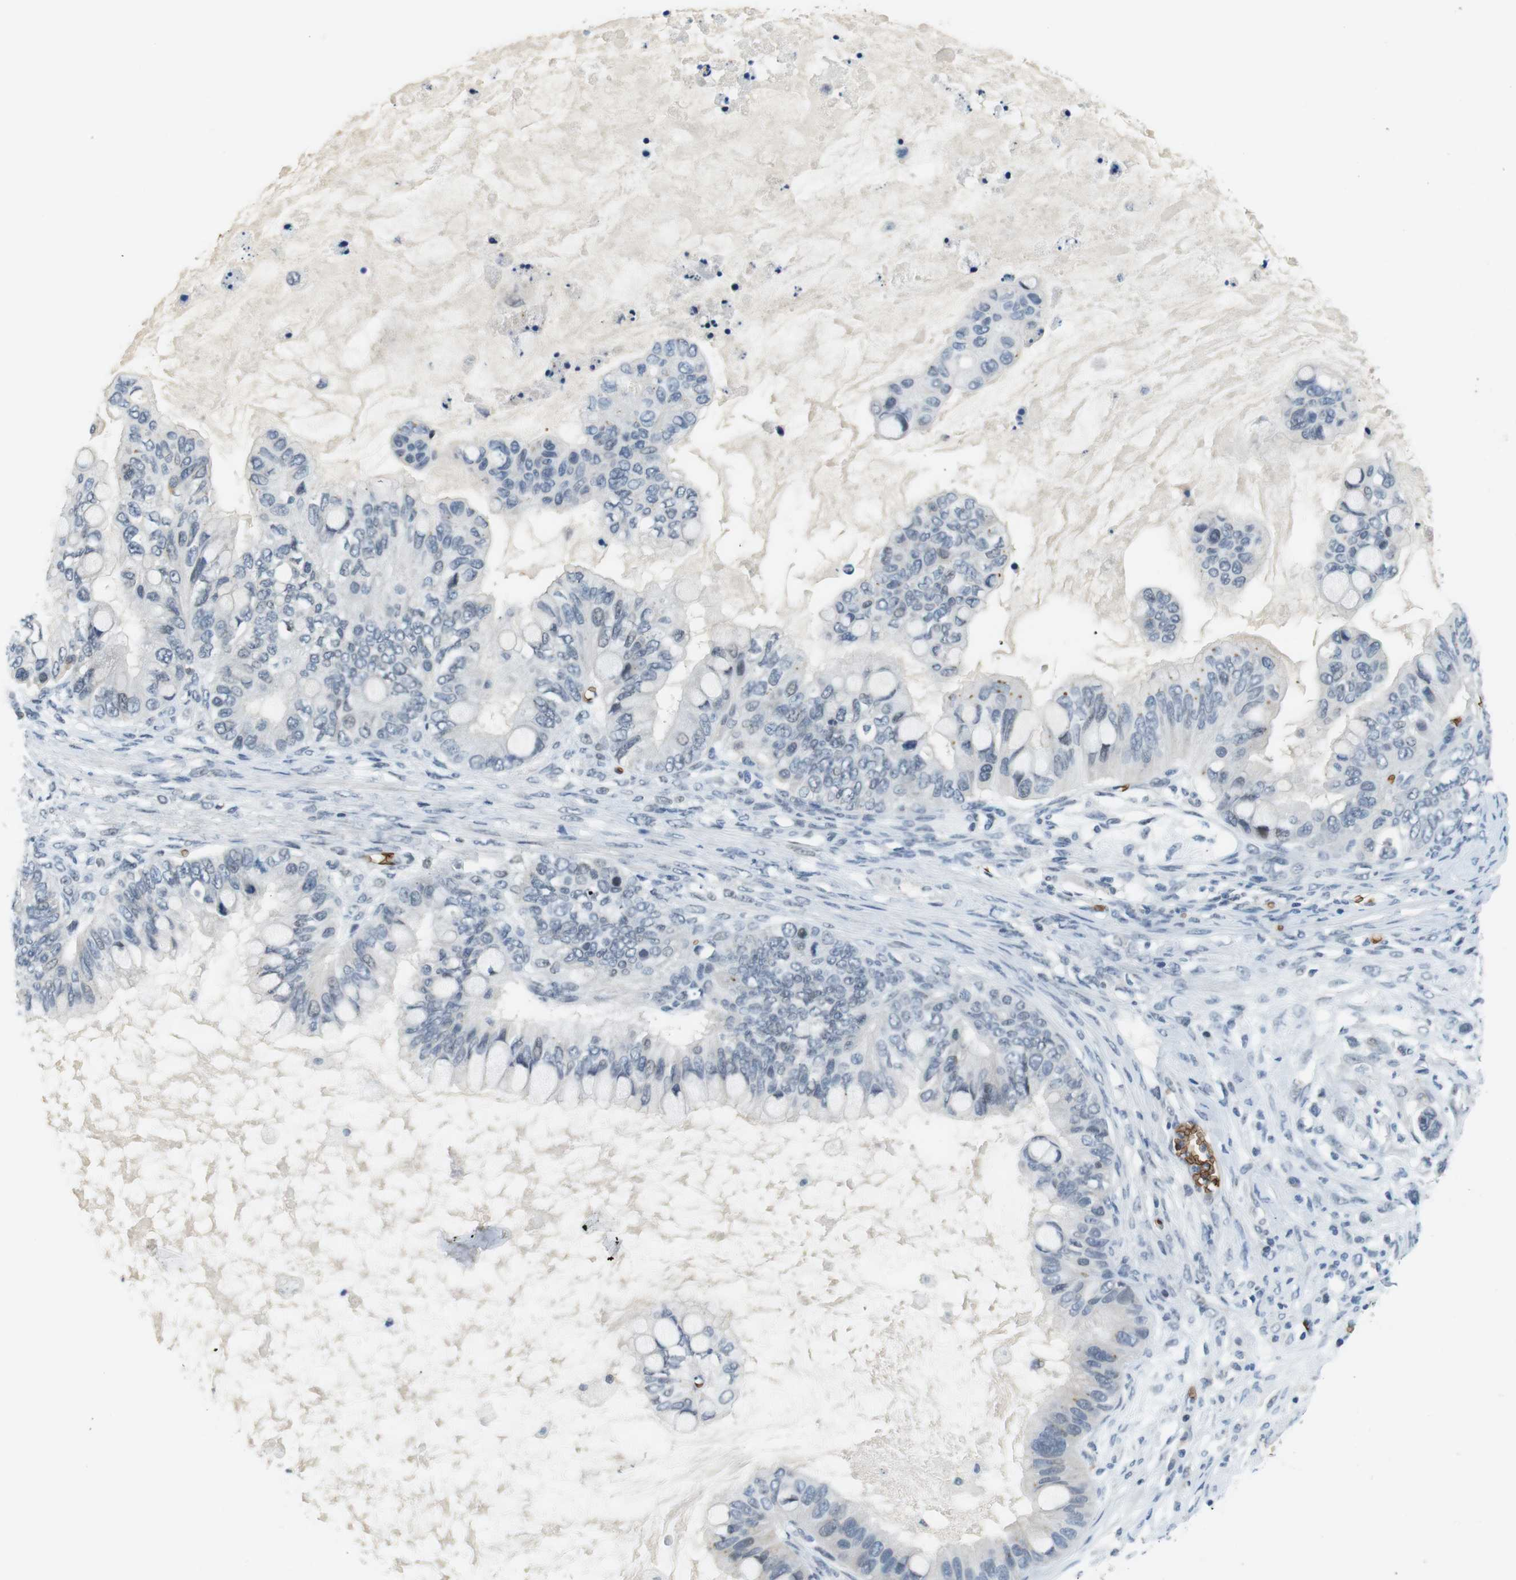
{"staining": {"intensity": "negative", "quantity": "none", "location": "none"}, "tissue": "ovarian cancer", "cell_type": "Tumor cells", "image_type": "cancer", "snomed": [{"axis": "morphology", "description": "Cystadenocarcinoma, mucinous, NOS"}, {"axis": "topography", "description": "Ovary"}], "caption": "This is an IHC micrograph of ovarian cancer. There is no expression in tumor cells.", "gene": "SLC4A1", "patient": {"sex": "female", "age": 80}}